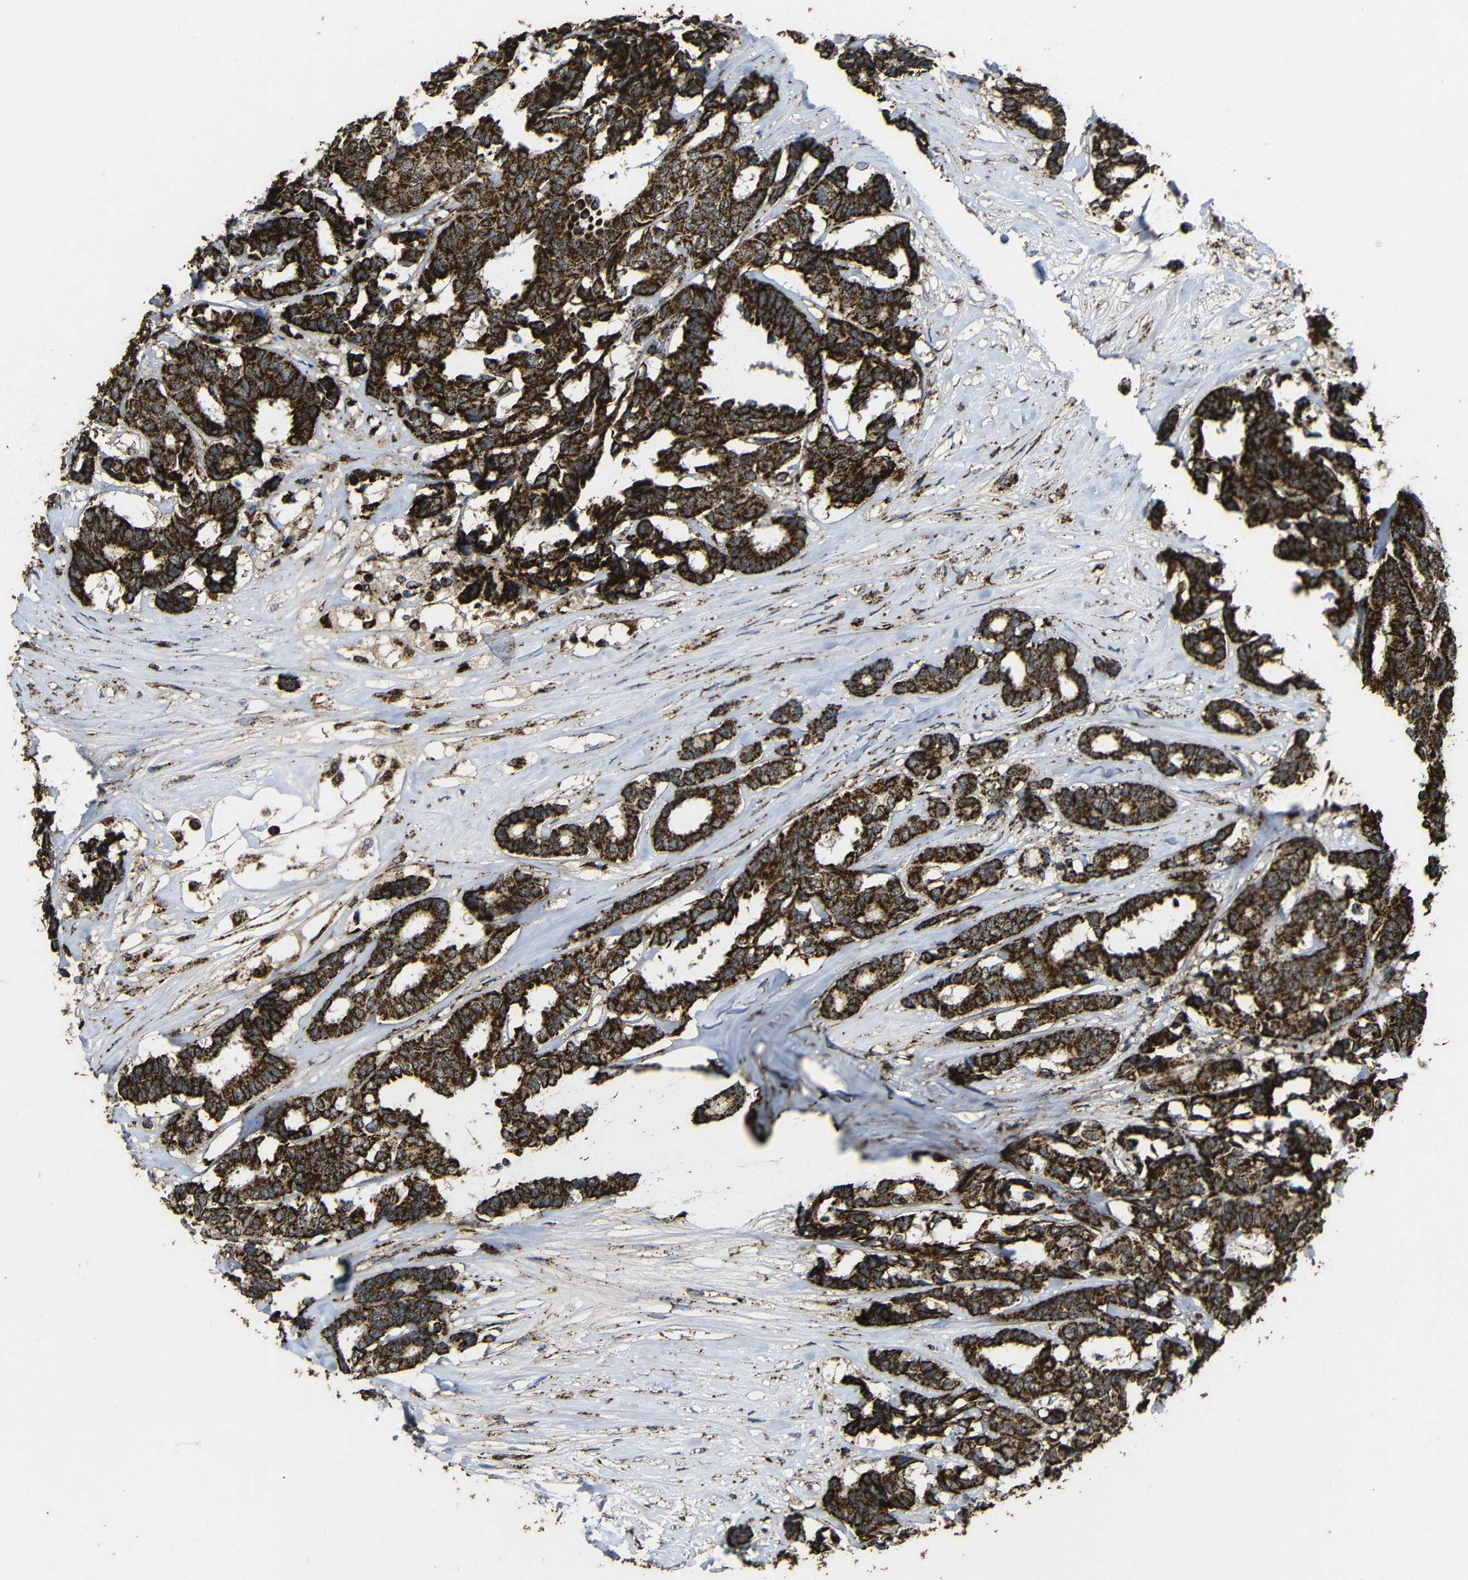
{"staining": {"intensity": "strong", "quantity": ">75%", "location": "cytoplasmic/membranous"}, "tissue": "breast cancer", "cell_type": "Tumor cells", "image_type": "cancer", "snomed": [{"axis": "morphology", "description": "Duct carcinoma"}, {"axis": "topography", "description": "Breast"}], "caption": "The photomicrograph reveals immunohistochemical staining of breast intraductal carcinoma. There is strong cytoplasmic/membranous expression is identified in about >75% of tumor cells. The protein is stained brown, and the nuclei are stained in blue (DAB (3,3'-diaminobenzidine) IHC with brightfield microscopy, high magnification).", "gene": "ATP5F1A", "patient": {"sex": "female", "age": 87}}